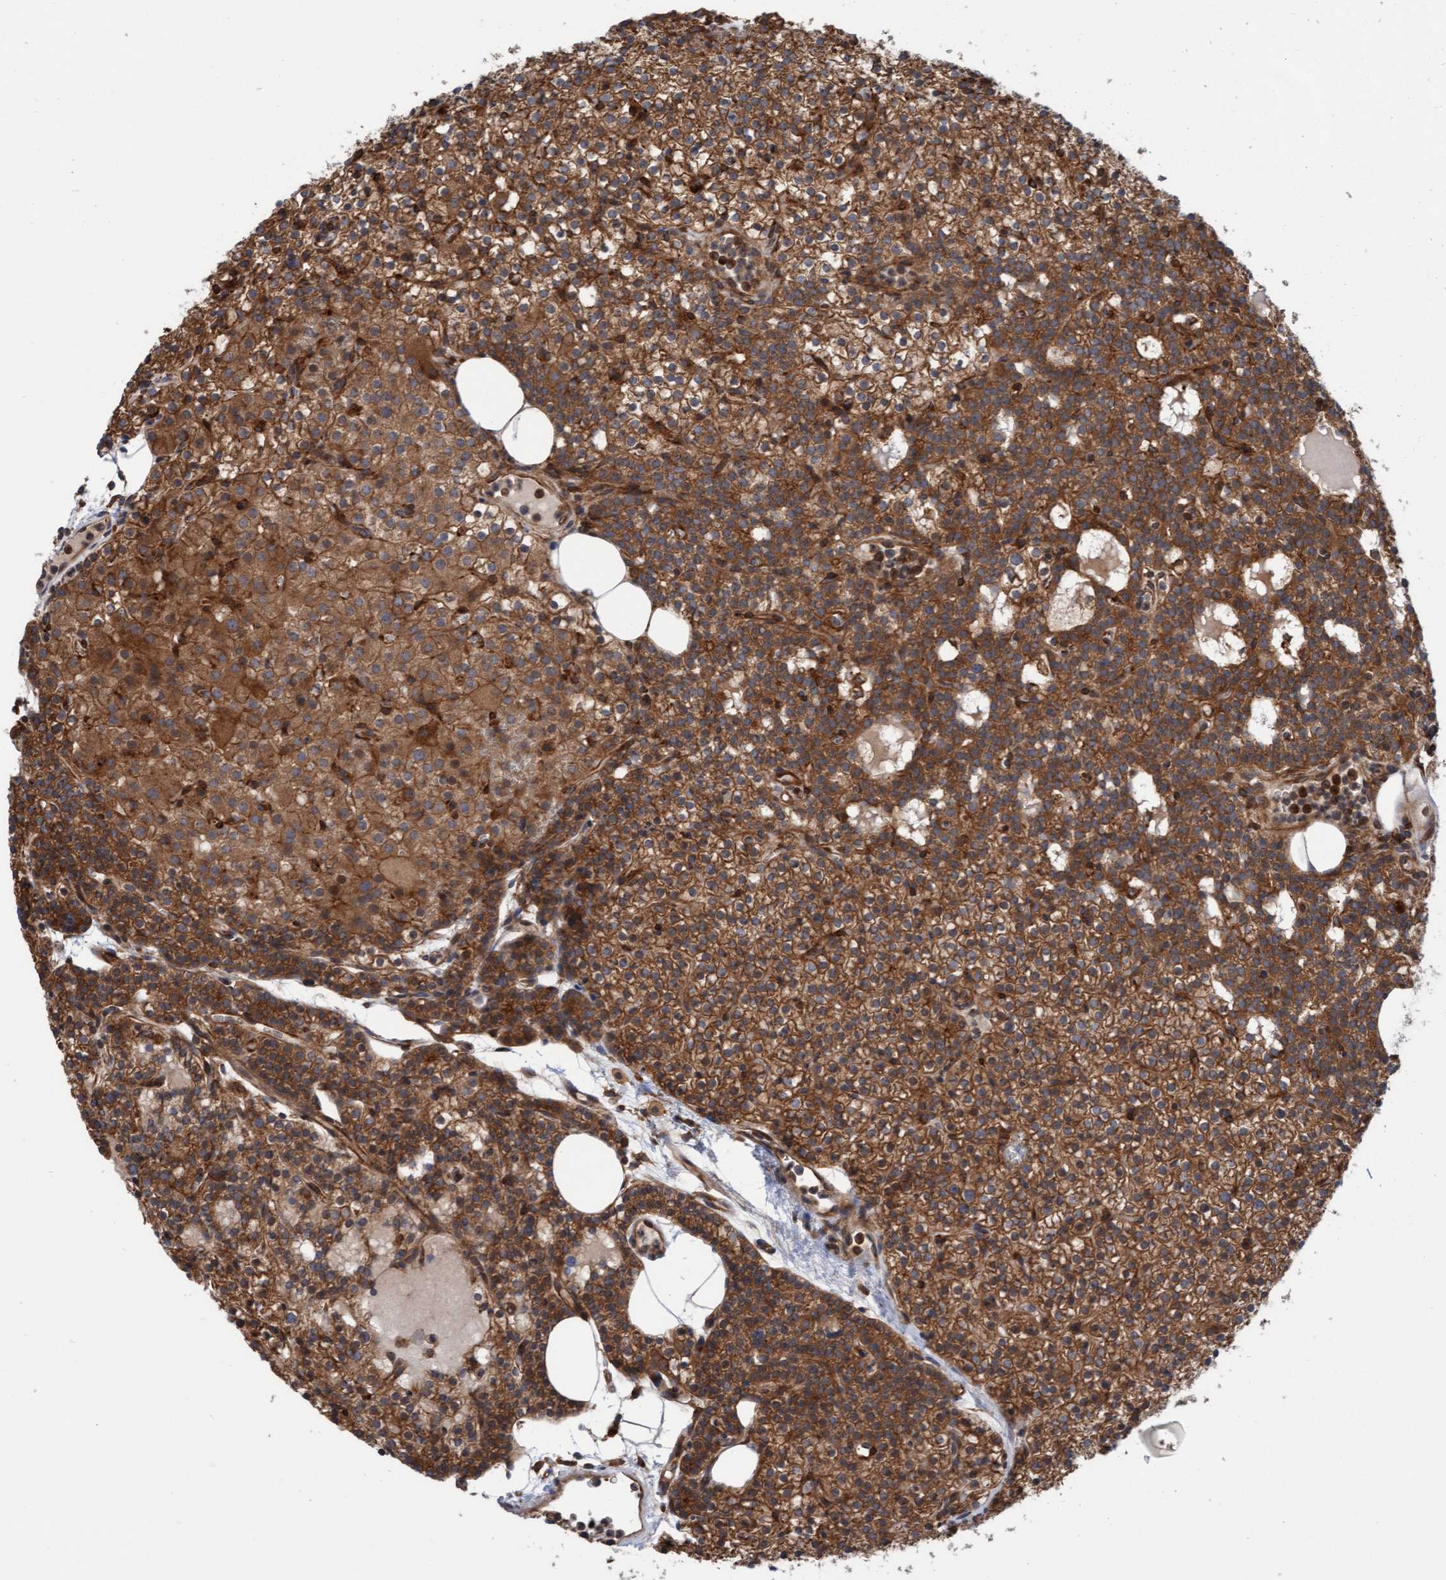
{"staining": {"intensity": "moderate", "quantity": ">75%", "location": "cytoplasmic/membranous"}, "tissue": "parathyroid gland", "cell_type": "Glandular cells", "image_type": "normal", "snomed": [{"axis": "morphology", "description": "Normal tissue, NOS"}, {"axis": "morphology", "description": "Adenoma, NOS"}, {"axis": "topography", "description": "Parathyroid gland"}], "caption": "This is an image of immunohistochemistry (IHC) staining of unremarkable parathyroid gland, which shows moderate staining in the cytoplasmic/membranous of glandular cells.", "gene": "KIAA0753", "patient": {"sex": "female", "age": 74}}